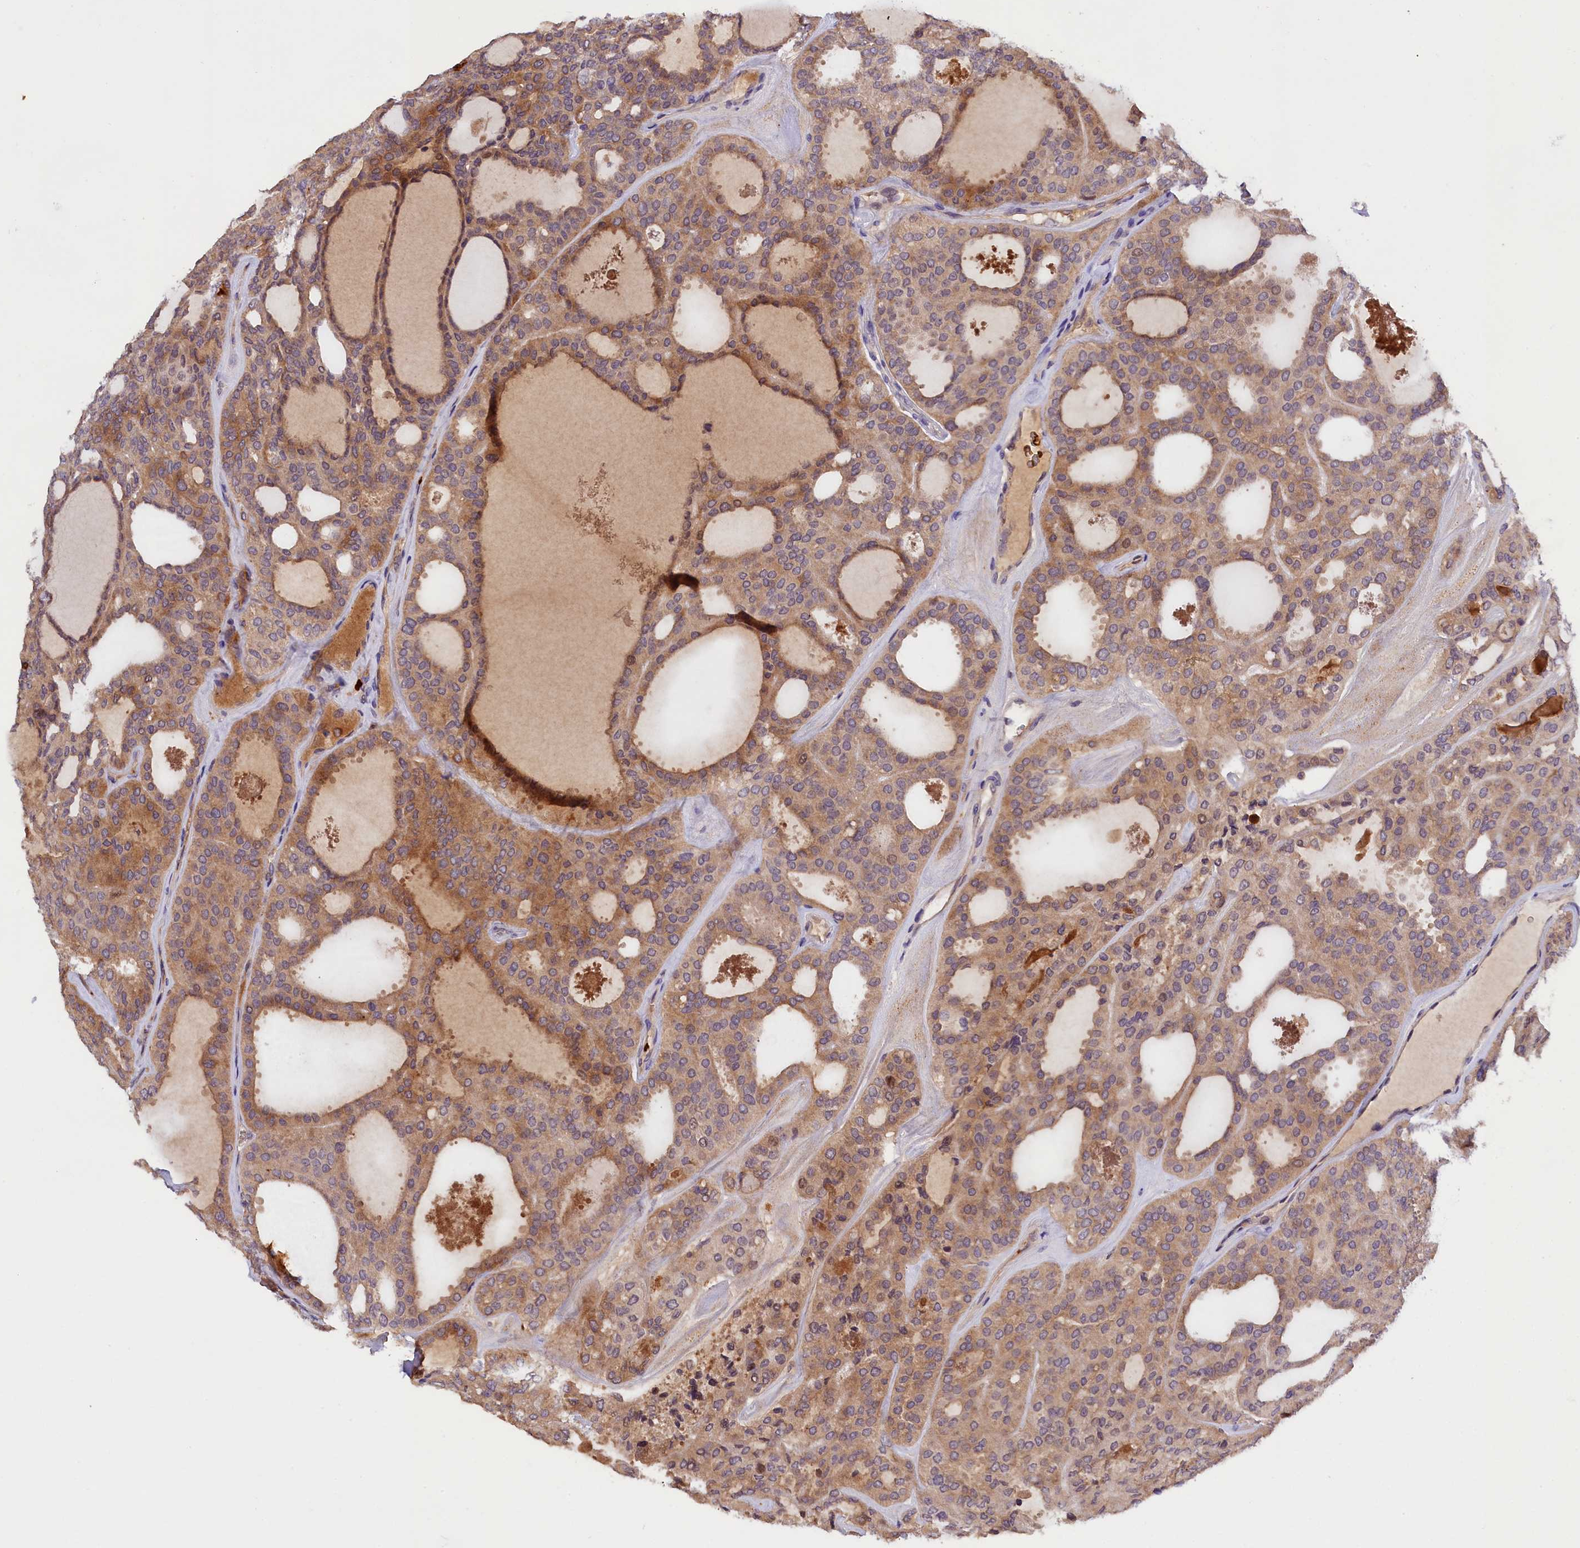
{"staining": {"intensity": "moderate", "quantity": ">75%", "location": "cytoplasmic/membranous"}, "tissue": "thyroid cancer", "cell_type": "Tumor cells", "image_type": "cancer", "snomed": [{"axis": "morphology", "description": "Follicular adenoma carcinoma, NOS"}, {"axis": "topography", "description": "Thyroid gland"}], "caption": "Immunohistochemical staining of human follicular adenoma carcinoma (thyroid) demonstrates medium levels of moderate cytoplasmic/membranous protein expression in about >75% of tumor cells.", "gene": "PHAF1", "patient": {"sex": "male", "age": 75}}